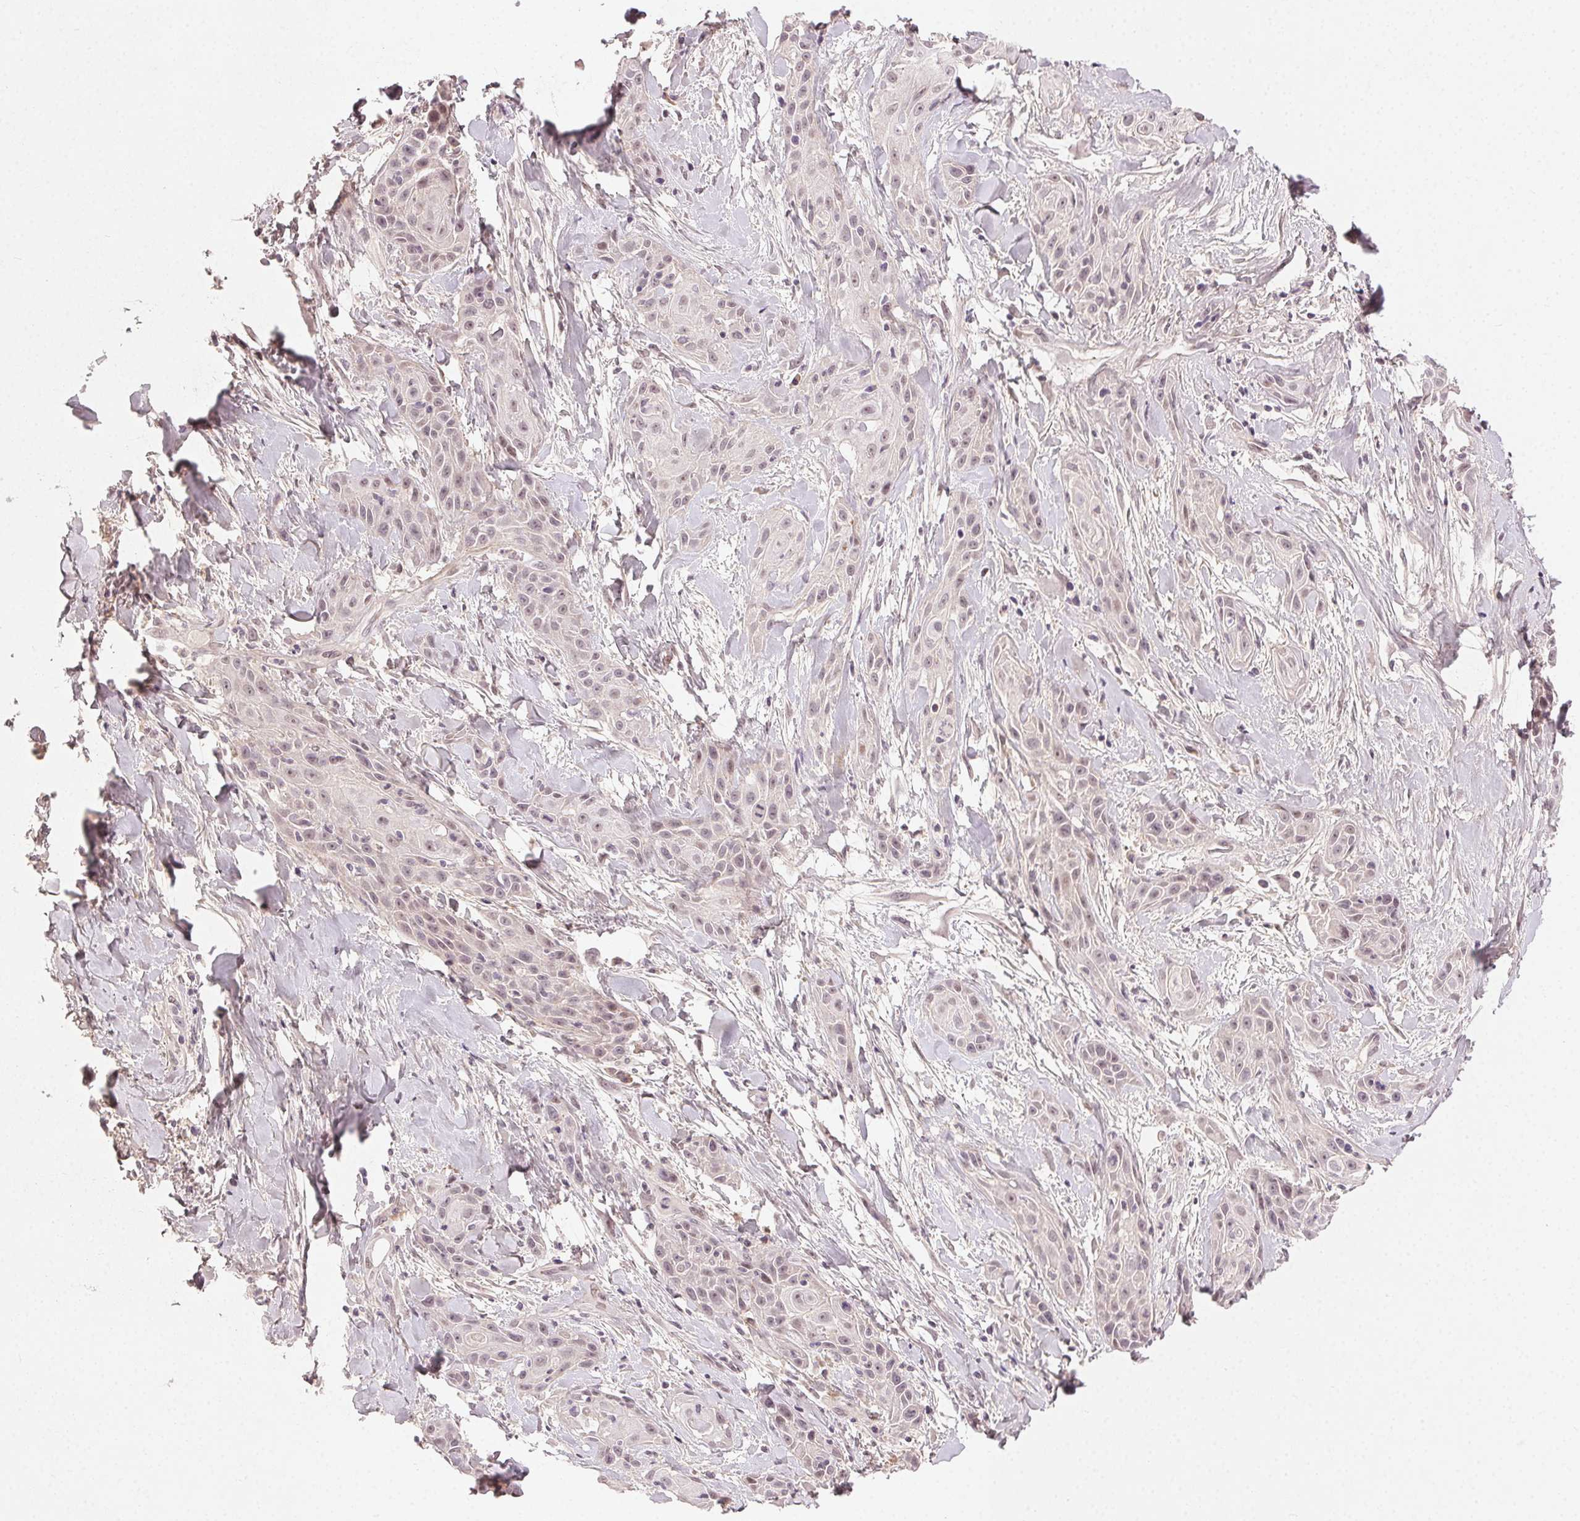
{"staining": {"intensity": "negative", "quantity": "none", "location": "none"}, "tissue": "skin cancer", "cell_type": "Tumor cells", "image_type": "cancer", "snomed": [{"axis": "morphology", "description": "Squamous cell carcinoma, NOS"}, {"axis": "topography", "description": "Skin"}, {"axis": "topography", "description": "Anal"}], "caption": "Immunohistochemistry (IHC) image of squamous cell carcinoma (skin) stained for a protein (brown), which exhibits no positivity in tumor cells.", "gene": "TUB", "patient": {"sex": "male", "age": 64}}